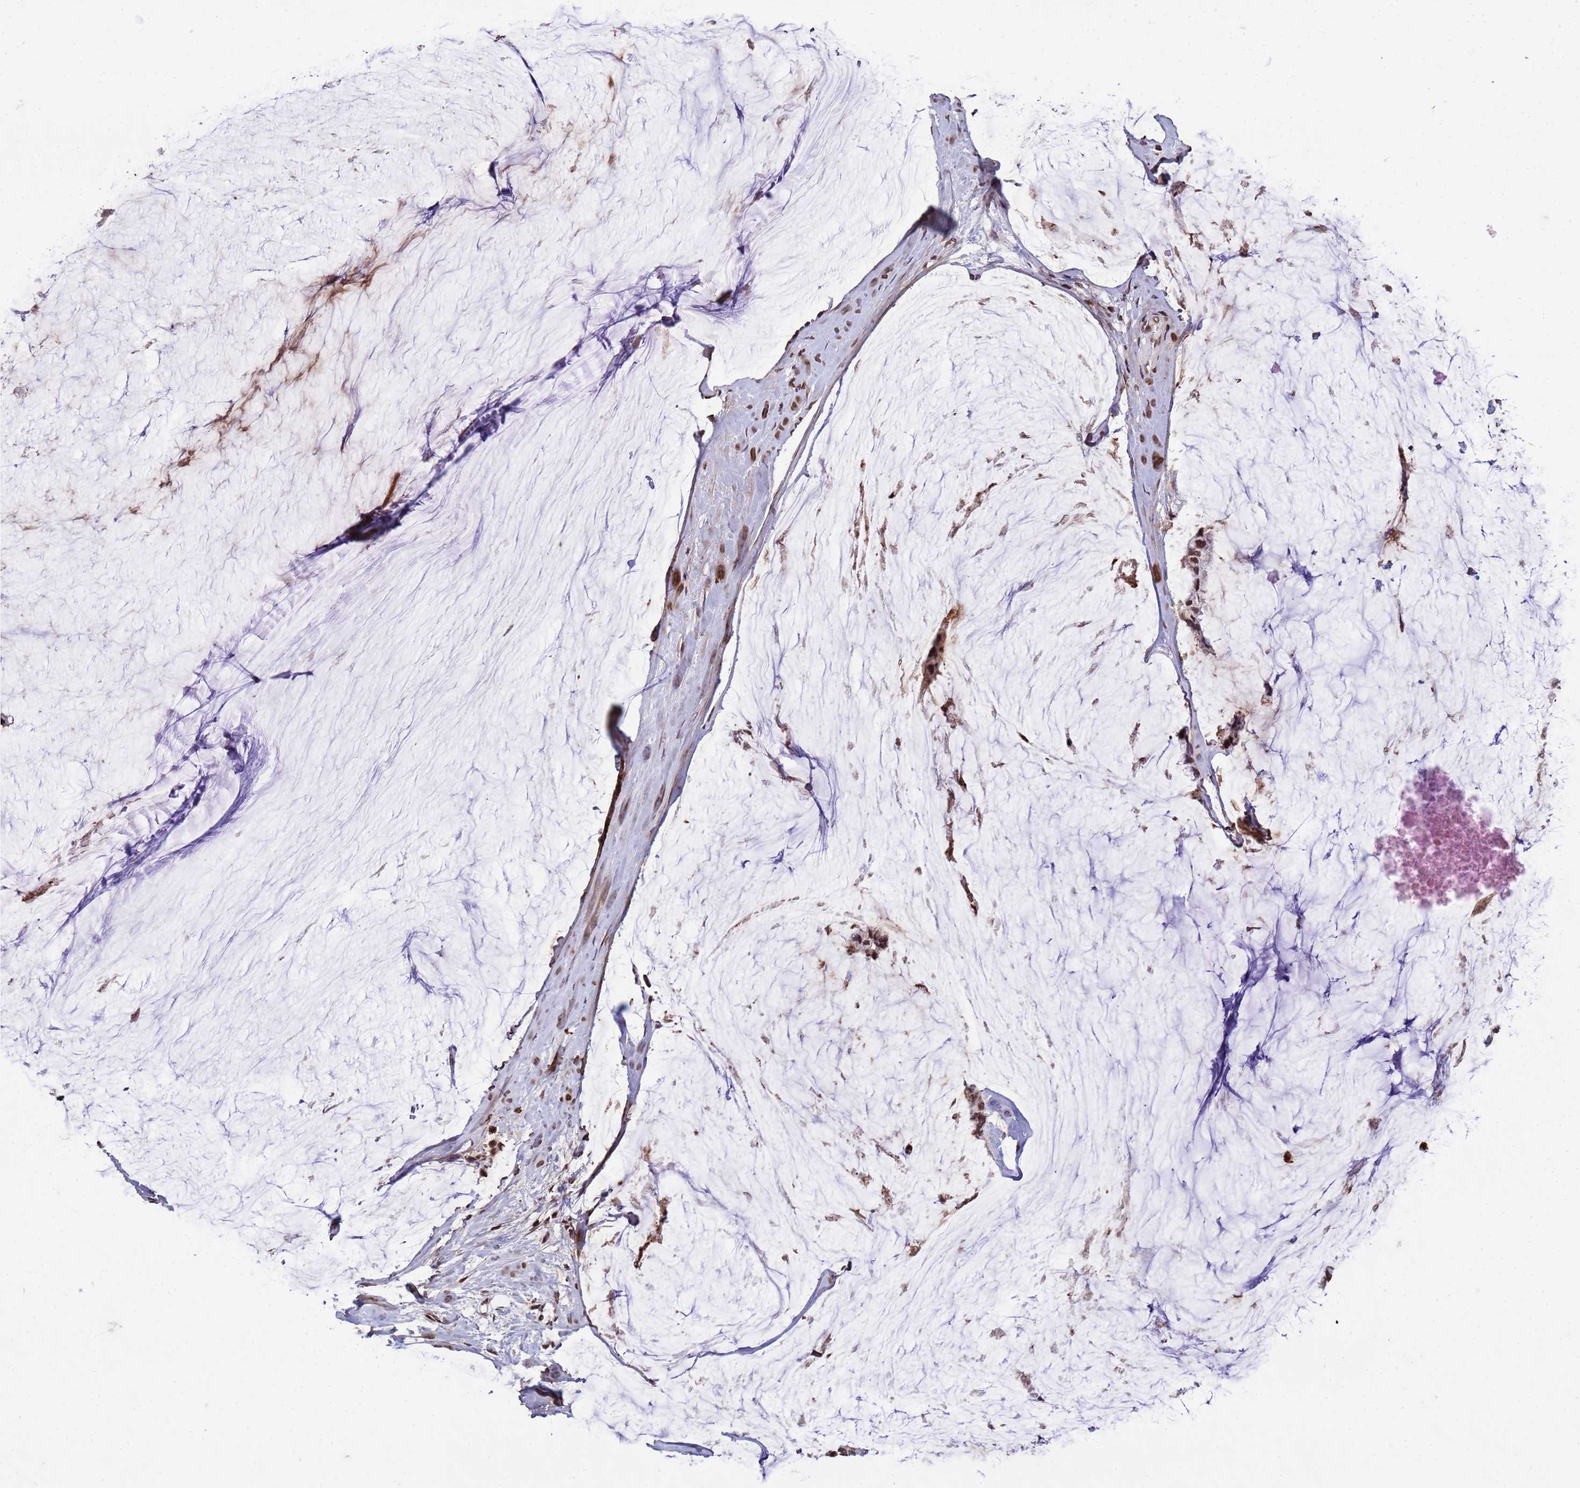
{"staining": {"intensity": "moderate", "quantity": ">75%", "location": "nuclear"}, "tissue": "ovarian cancer", "cell_type": "Tumor cells", "image_type": "cancer", "snomed": [{"axis": "morphology", "description": "Cystadenocarcinoma, mucinous, NOS"}, {"axis": "topography", "description": "Ovary"}], "caption": "Immunohistochemistry staining of ovarian mucinous cystadenocarcinoma, which shows medium levels of moderate nuclear expression in approximately >75% of tumor cells indicating moderate nuclear protein expression. The staining was performed using DAB (brown) for protein detection and nuclei were counterstained in hematoxylin (blue).", "gene": "H3-3B", "patient": {"sex": "female", "age": 39}}